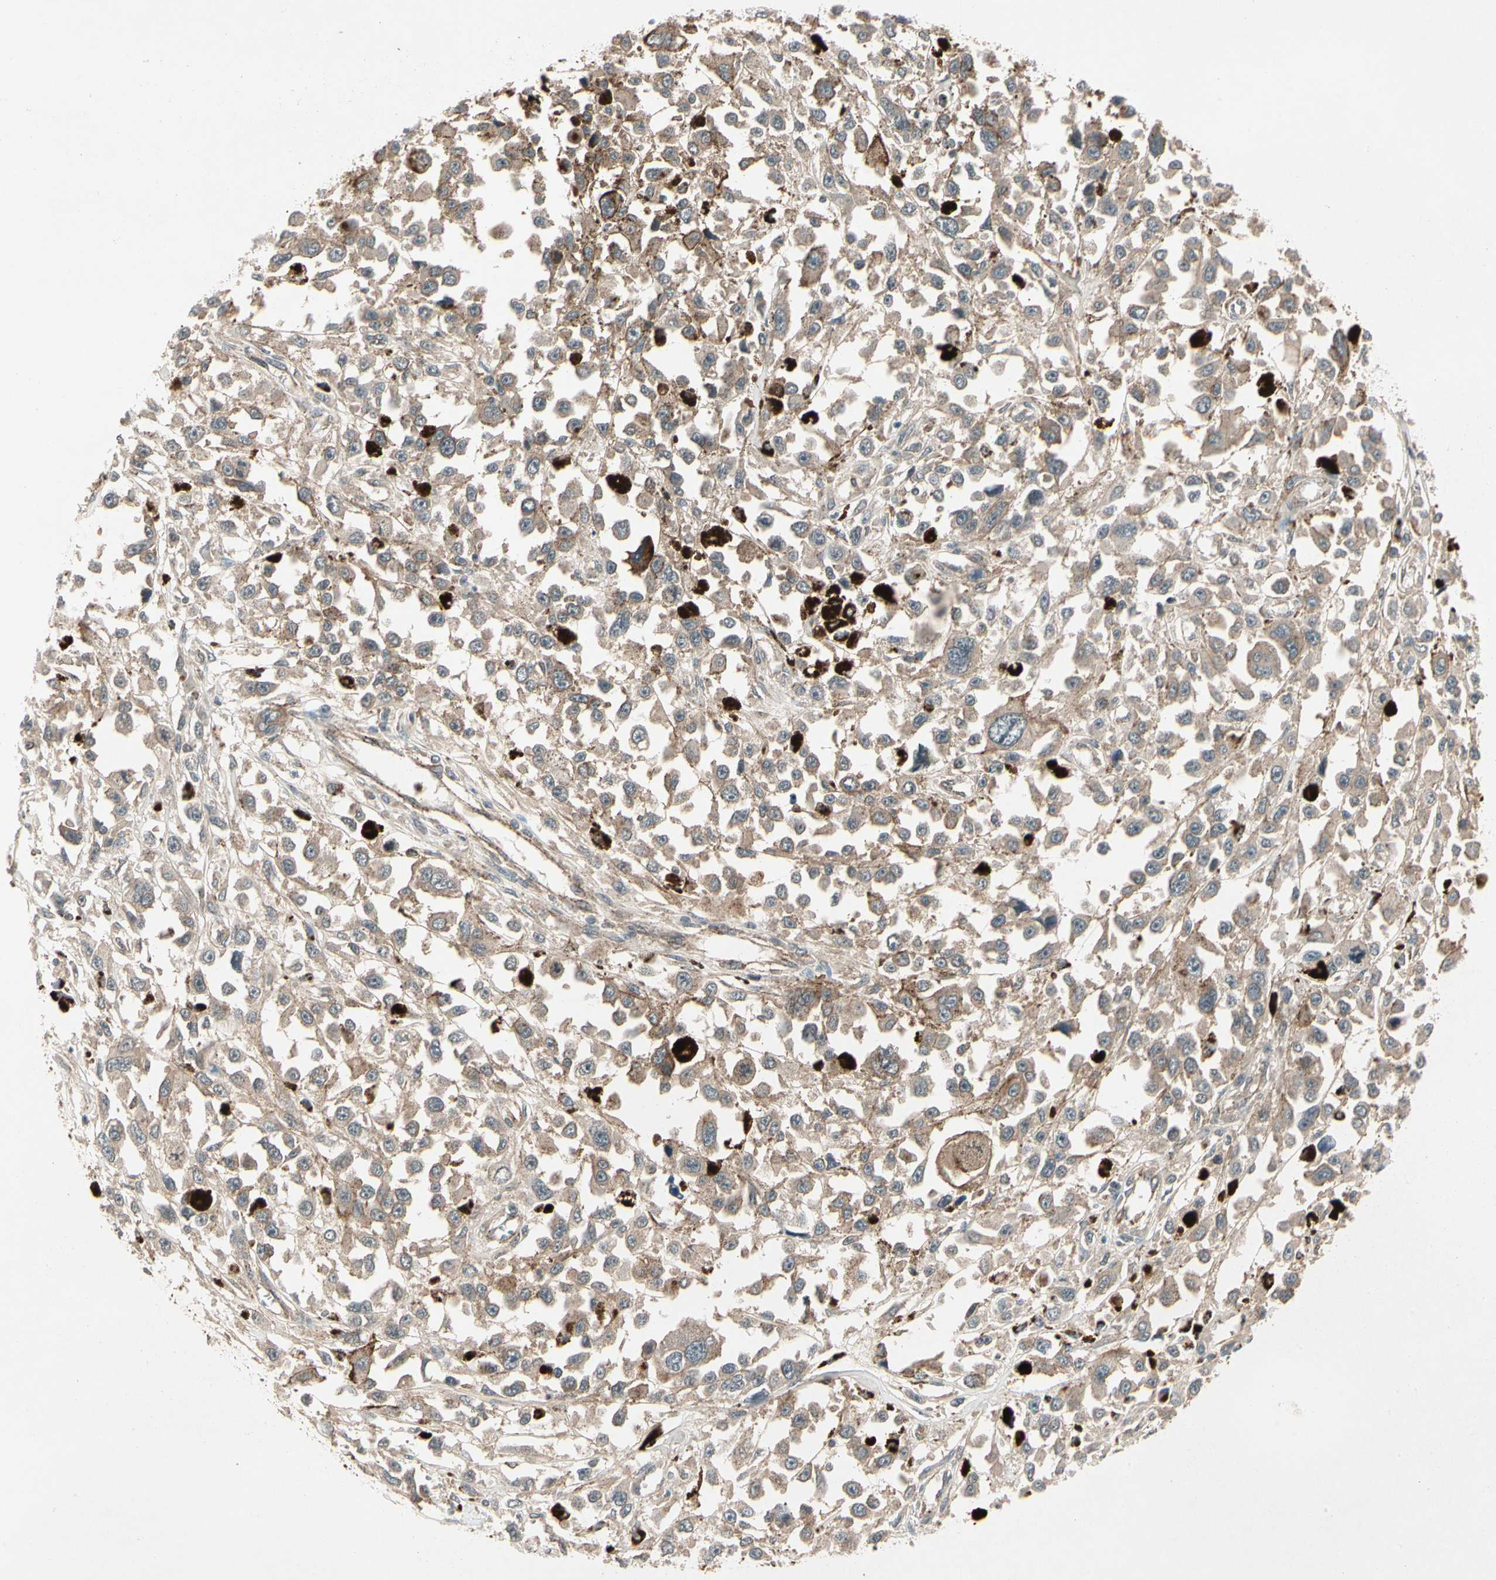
{"staining": {"intensity": "negative", "quantity": "none", "location": "none"}, "tissue": "melanoma", "cell_type": "Tumor cells", "image_type": "cancer", "snomed": [{"axis": "morphology", "description": "Malignant melanoma, Metastatic site"}, {"axis": "topography", "description": "Lymph node"}], "caption": "High magnification brightfield microscopy of melanoma stained with DAB (brown) and counterstained with hematoxylin (blue): tumor cells show no significant positivity.", "gene": "FLOT1", "patient": {"sex": "male", "age": 59}}